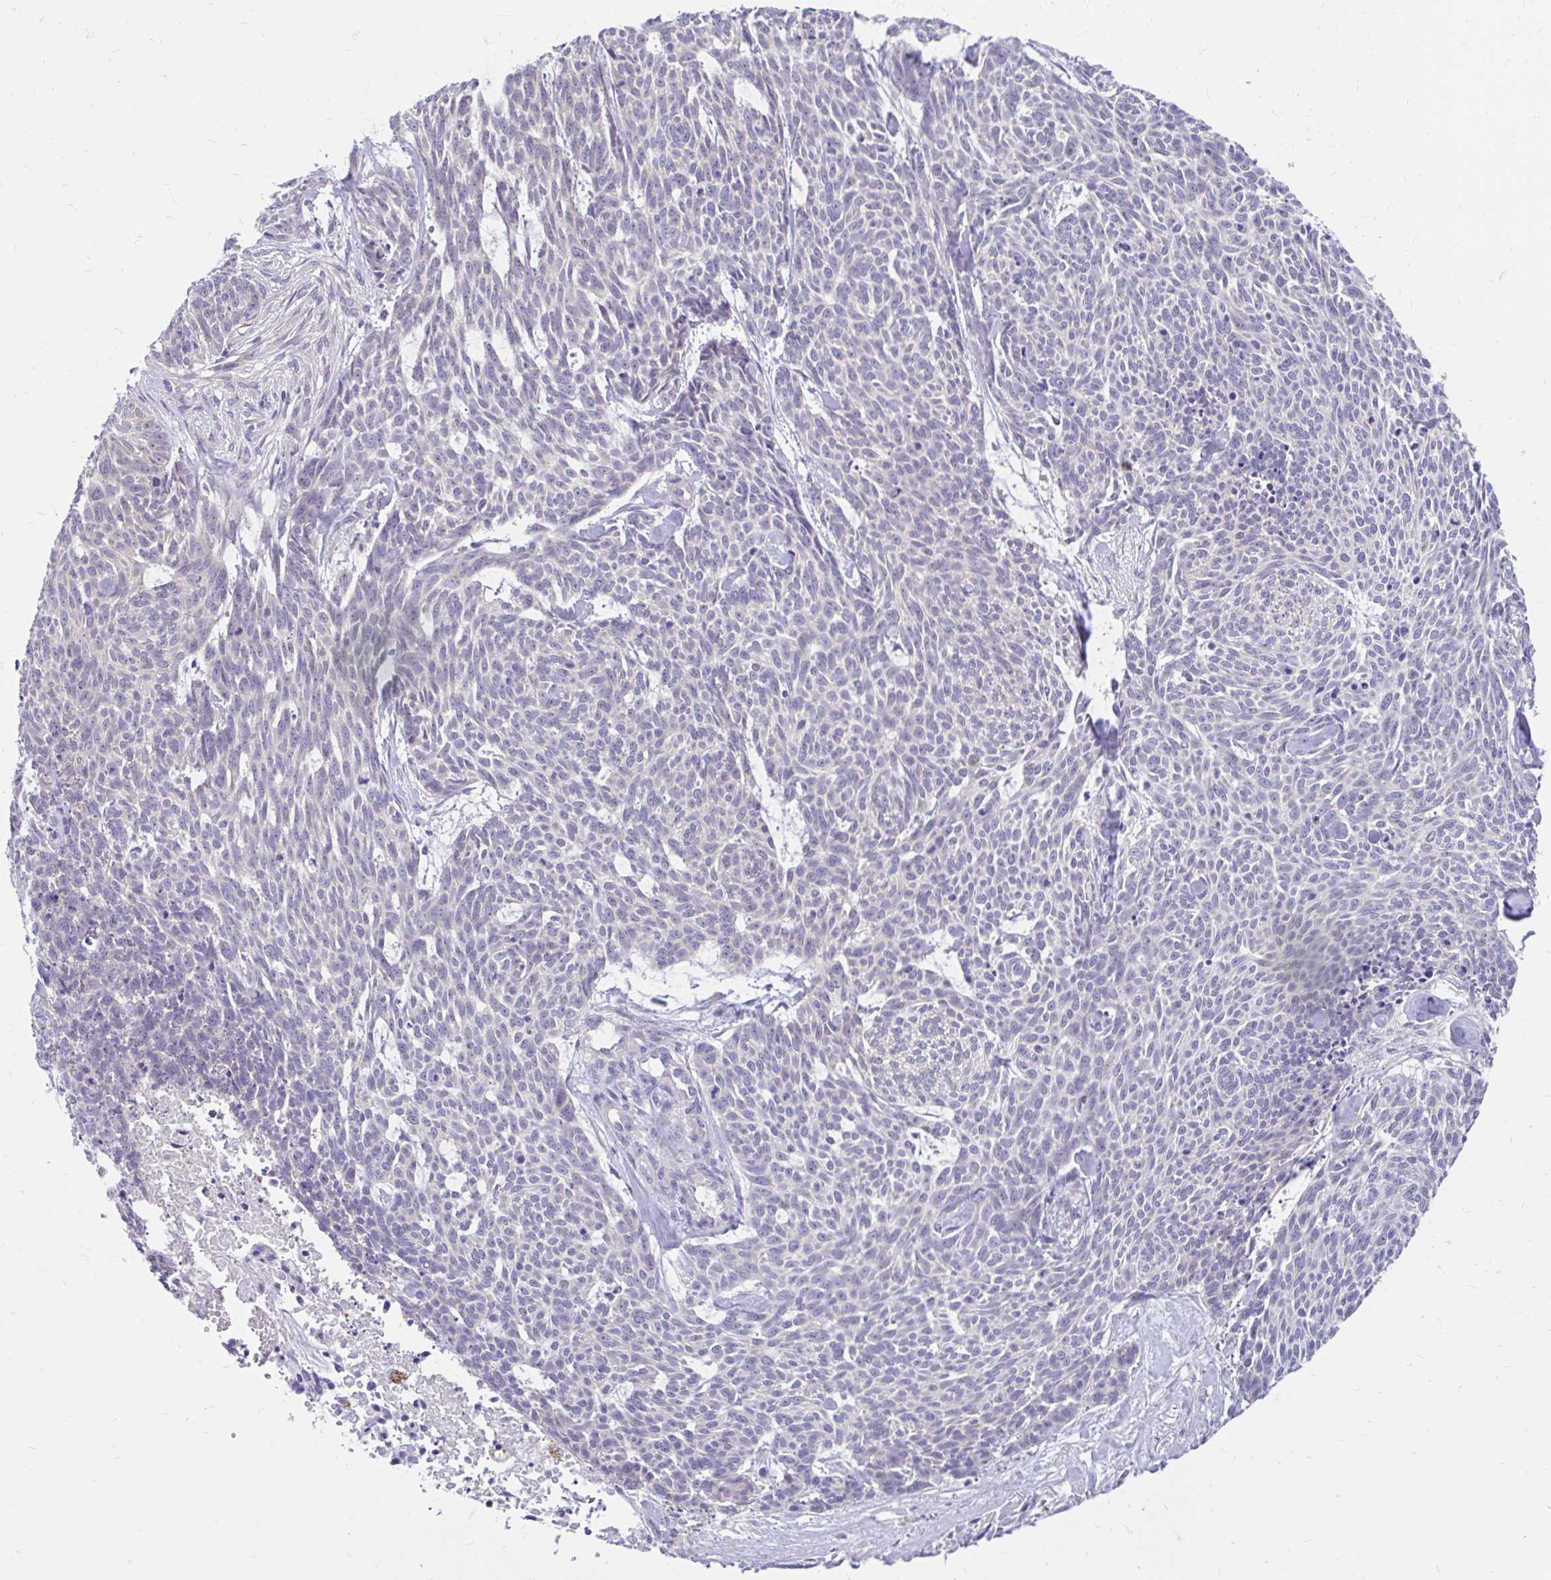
{"staining": {"intensity": "negative", "quantity": "none", "location": "none"}, "tissue": "skin cancer", "cell_type": "Tumor cells", "image_type": "cancer", "snomed": [{"axis": "morphology", "description": "Basal cell carcinoma"}, {"axis": "topography", "description": "Skin"}], "caption": "Skin basal cell carcinoma stained for a protein using IHC reveals no positivity tumor cells.", "gene": "MAP1LC3A", "patient": {"sex": "female", "age": 93}}